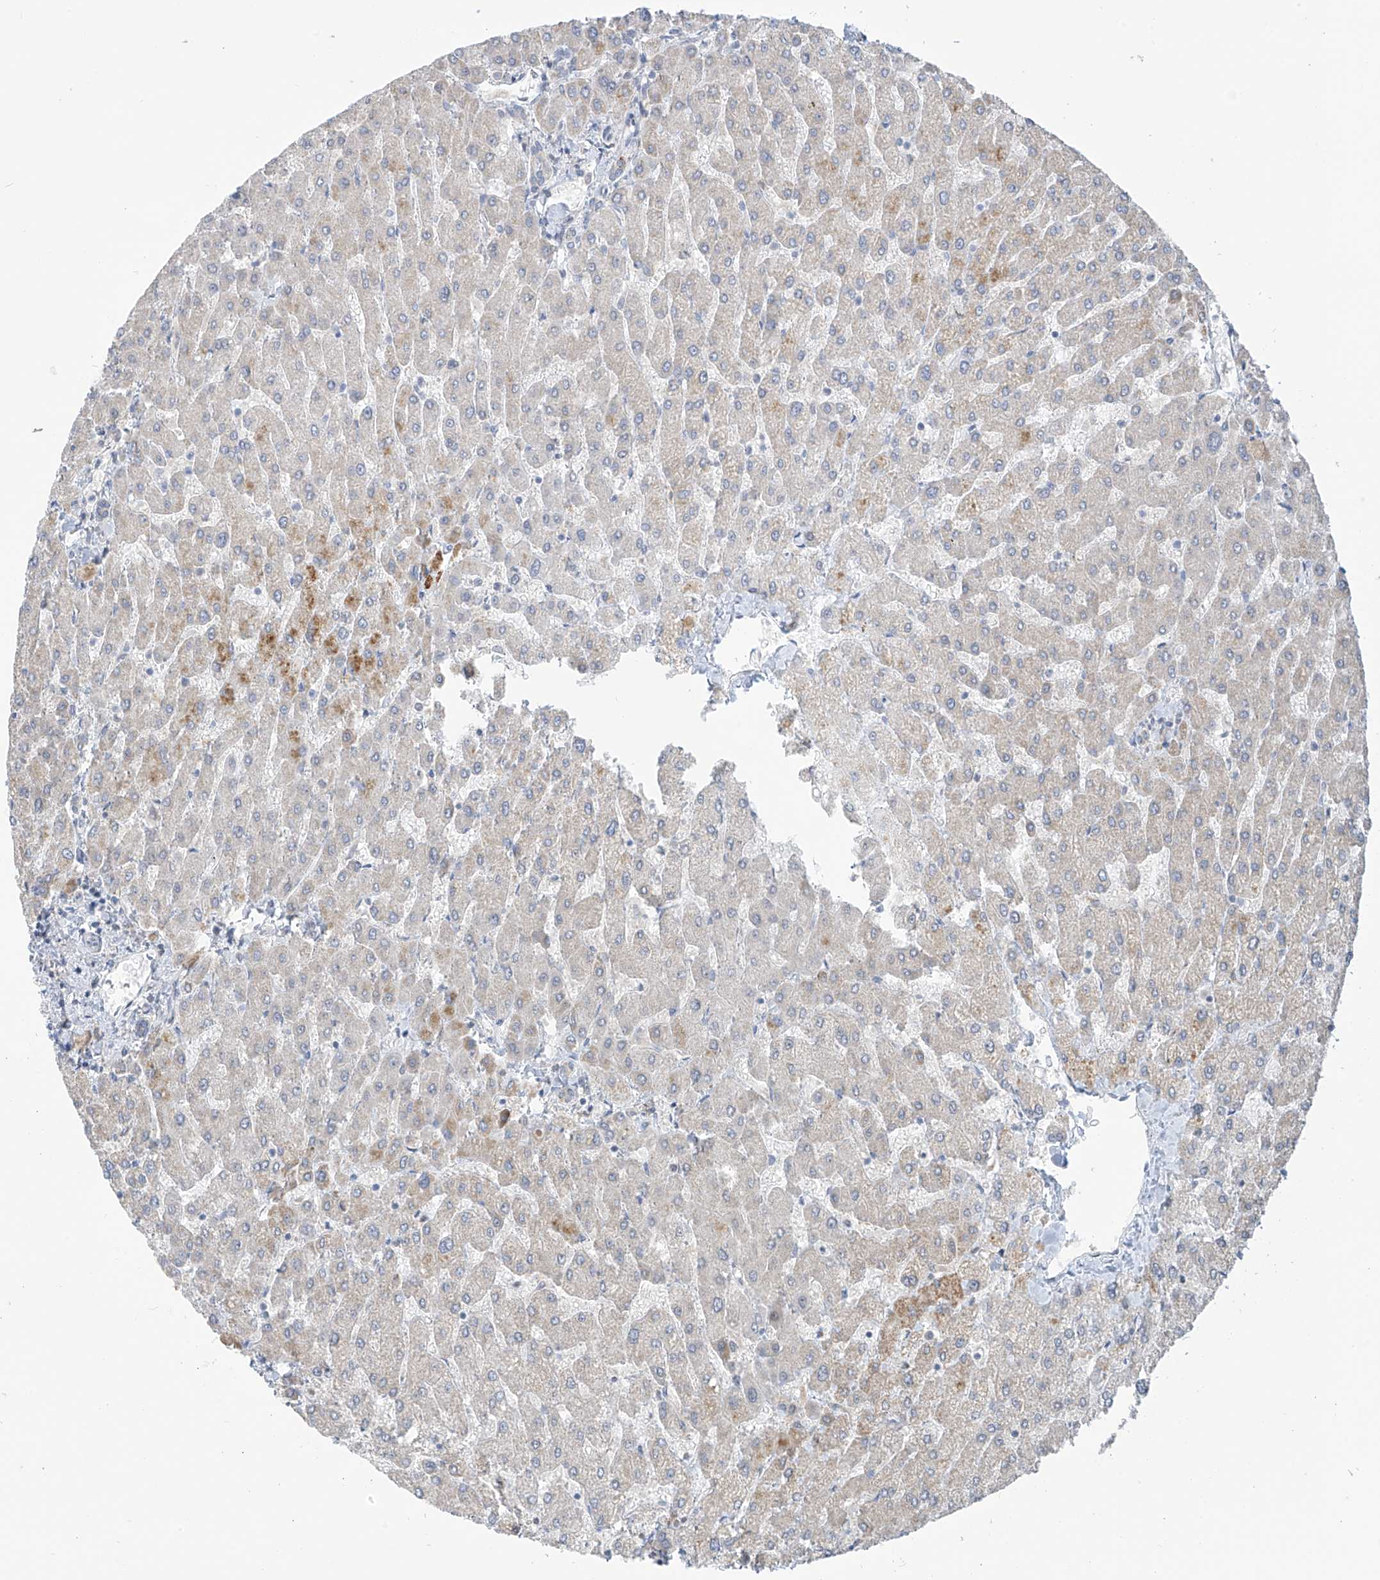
{"staining": {"intensity": "weak", "quantity": "<25%", "location": "cytoplasmic/membranous"}, "tissue": "liver", "cell_type": "Cholangiocytes", "image_type": "normal", "snomed": [{"axis": "morphology", "description": "Normal tissue, NOS"}, {"axis": "topography", "description": "Liver"}], "caption": "This is an immunohistochemistry photomicrograph of benign liver. There is no staining in cholangiocytes.", "gene": "PM20D2", "patient": {"sex": "male", "age": 55}}